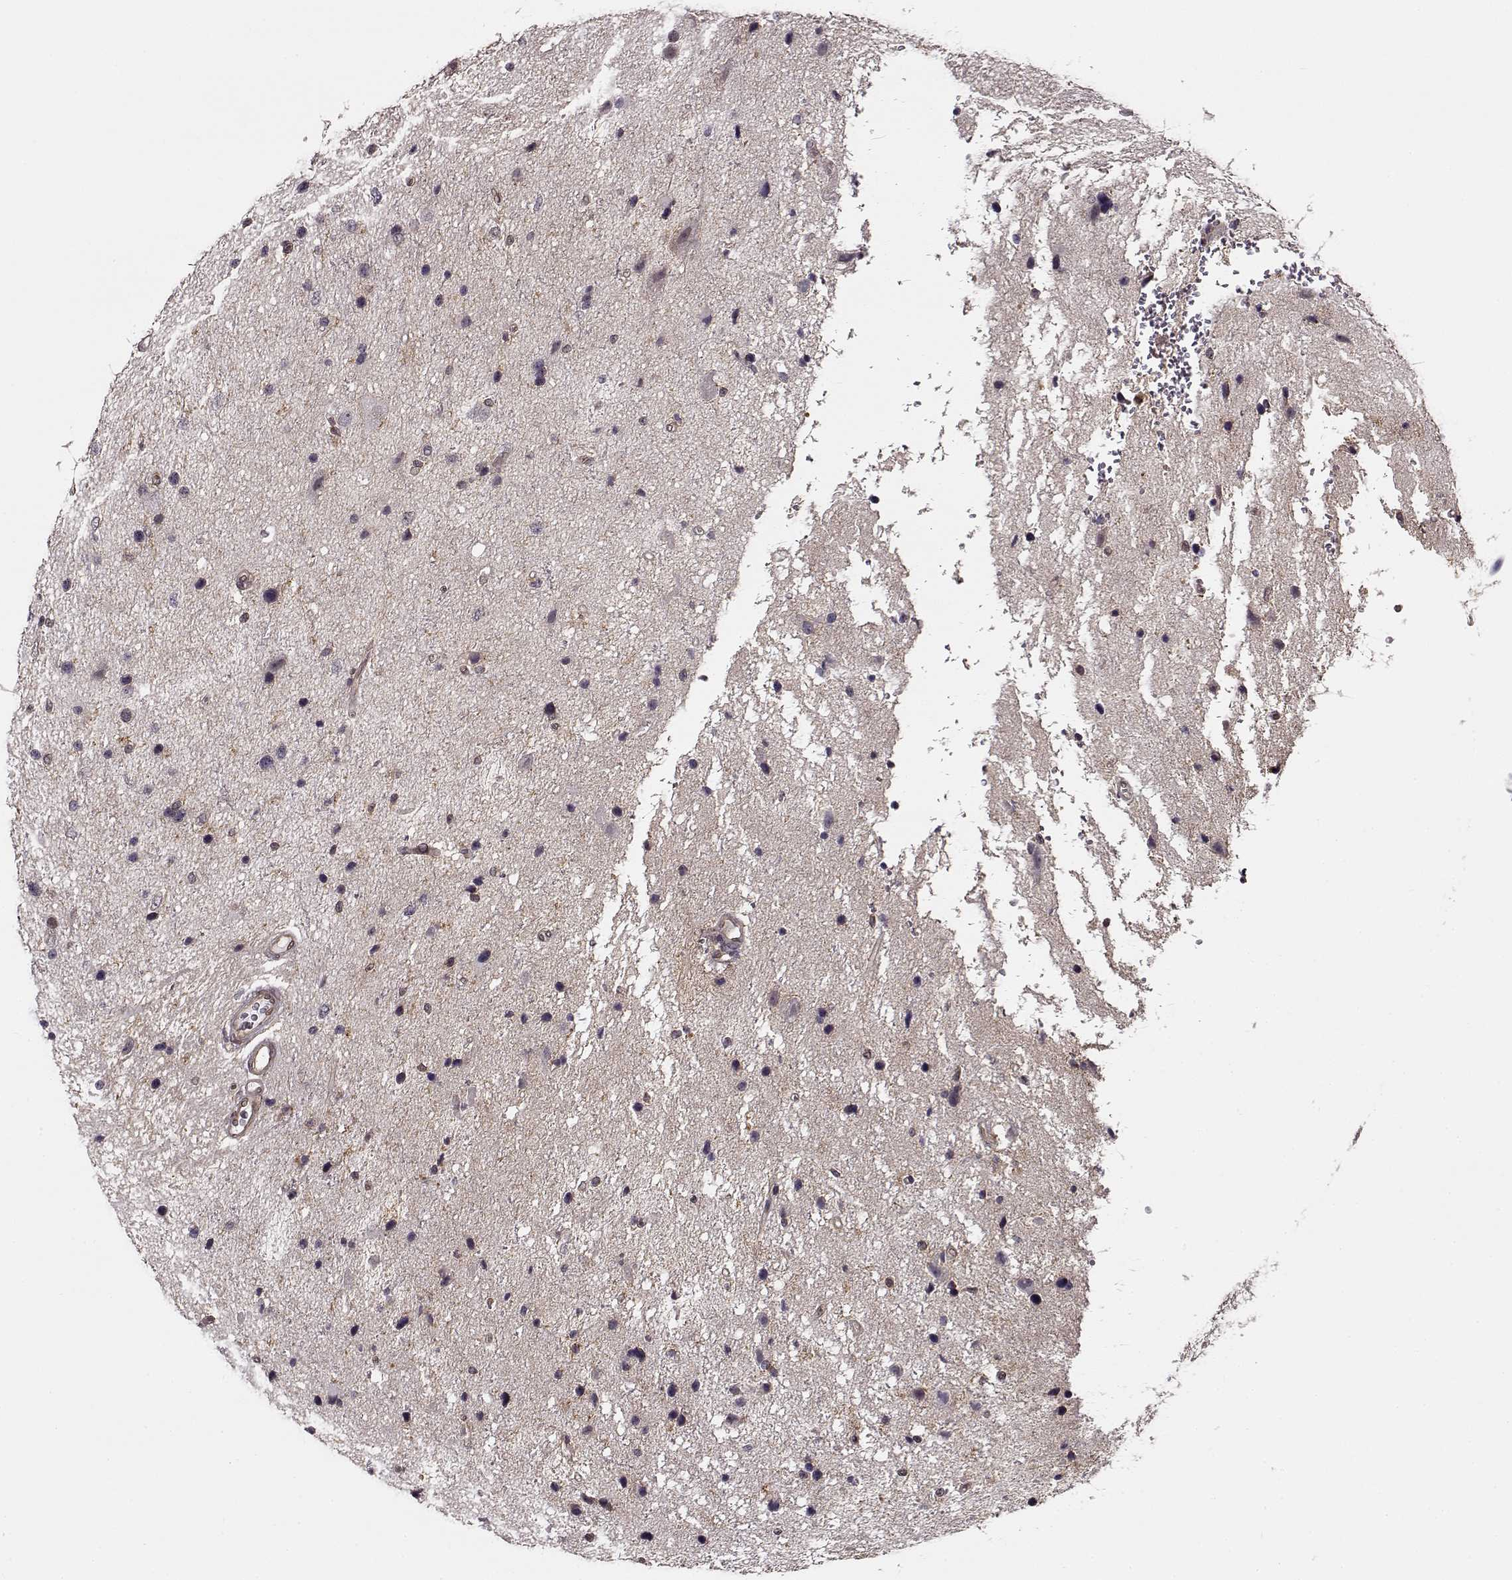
{"staining": {"intensity": "negative", "quantity": "none", "location": "none"}, "tissue": "glioma", "cell_type": "Tumor cells", "image_type": "cancer", "snomed": [{"axis": "morphology", "description": "Glioma, malignant, Low grade"}, {"axis": "topography", "description": "Brain"}], "caption": "Immunohistochemical staining of glioma demonstrates no significant staining in tumor cells.", "gene": "MFSD1", "patient": {"sex": "female", "age": 32}}